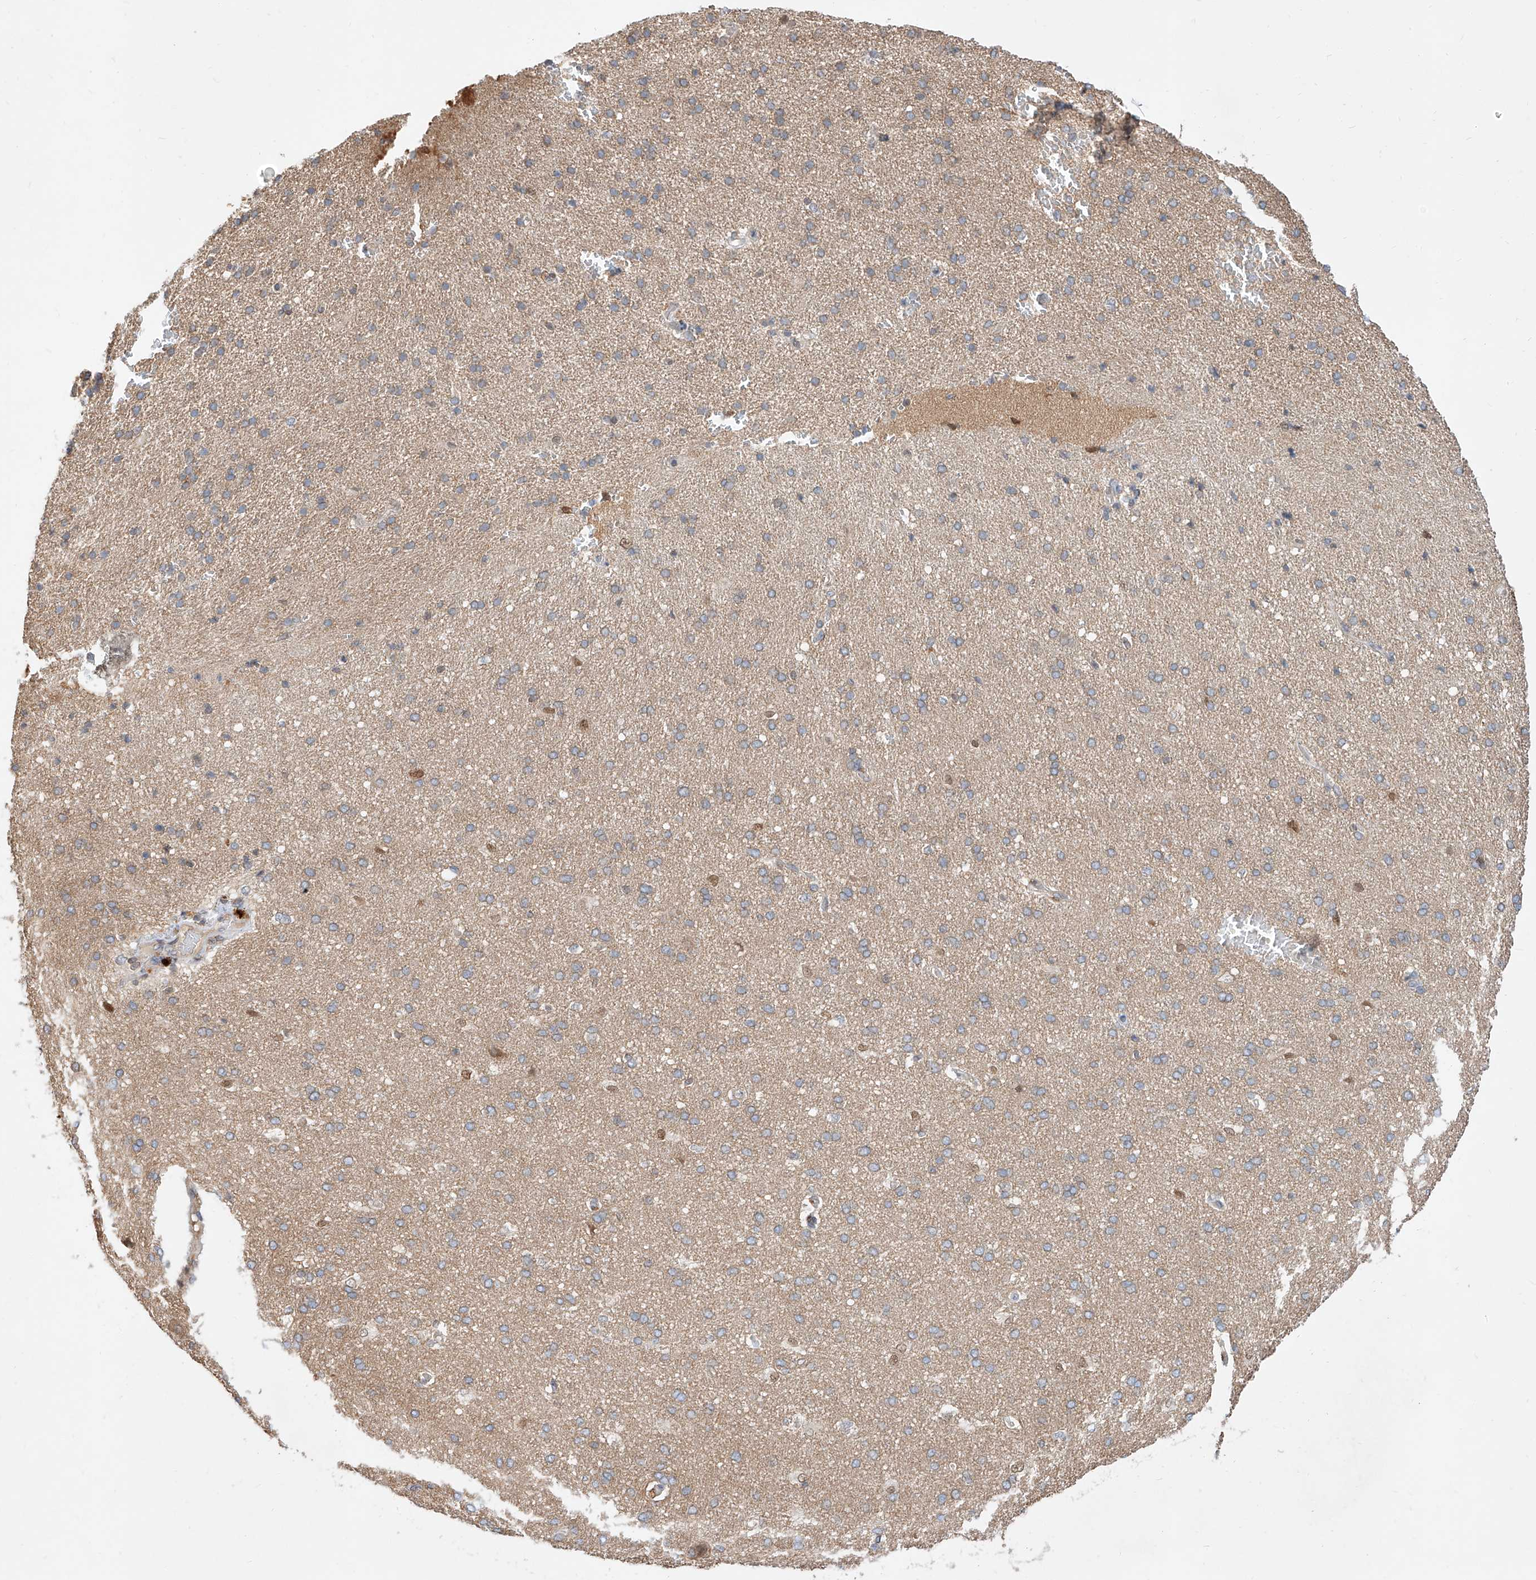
{"staining": {"intensity": "negative", "quantity": "none", "location": "none"}, "tissue": "cerebral cortex", "cell_type": "Endothelial cells", "image_type": "normal", "snomed": [{"axis": "morphology", "description": "Normal tissue, NOS"}, {"axis": "topography", "description": "Cerebral cortex"}], "caption": "Benign cerebral cortex was stained to show a protein in brown. There is no significant positivity in endothelial cells. (DAB immunohistochemistry visualized using brightfield microscopy, high magnification).", "gene": "DIRAS3", "patient": {"sex": "male", "age": 62}}